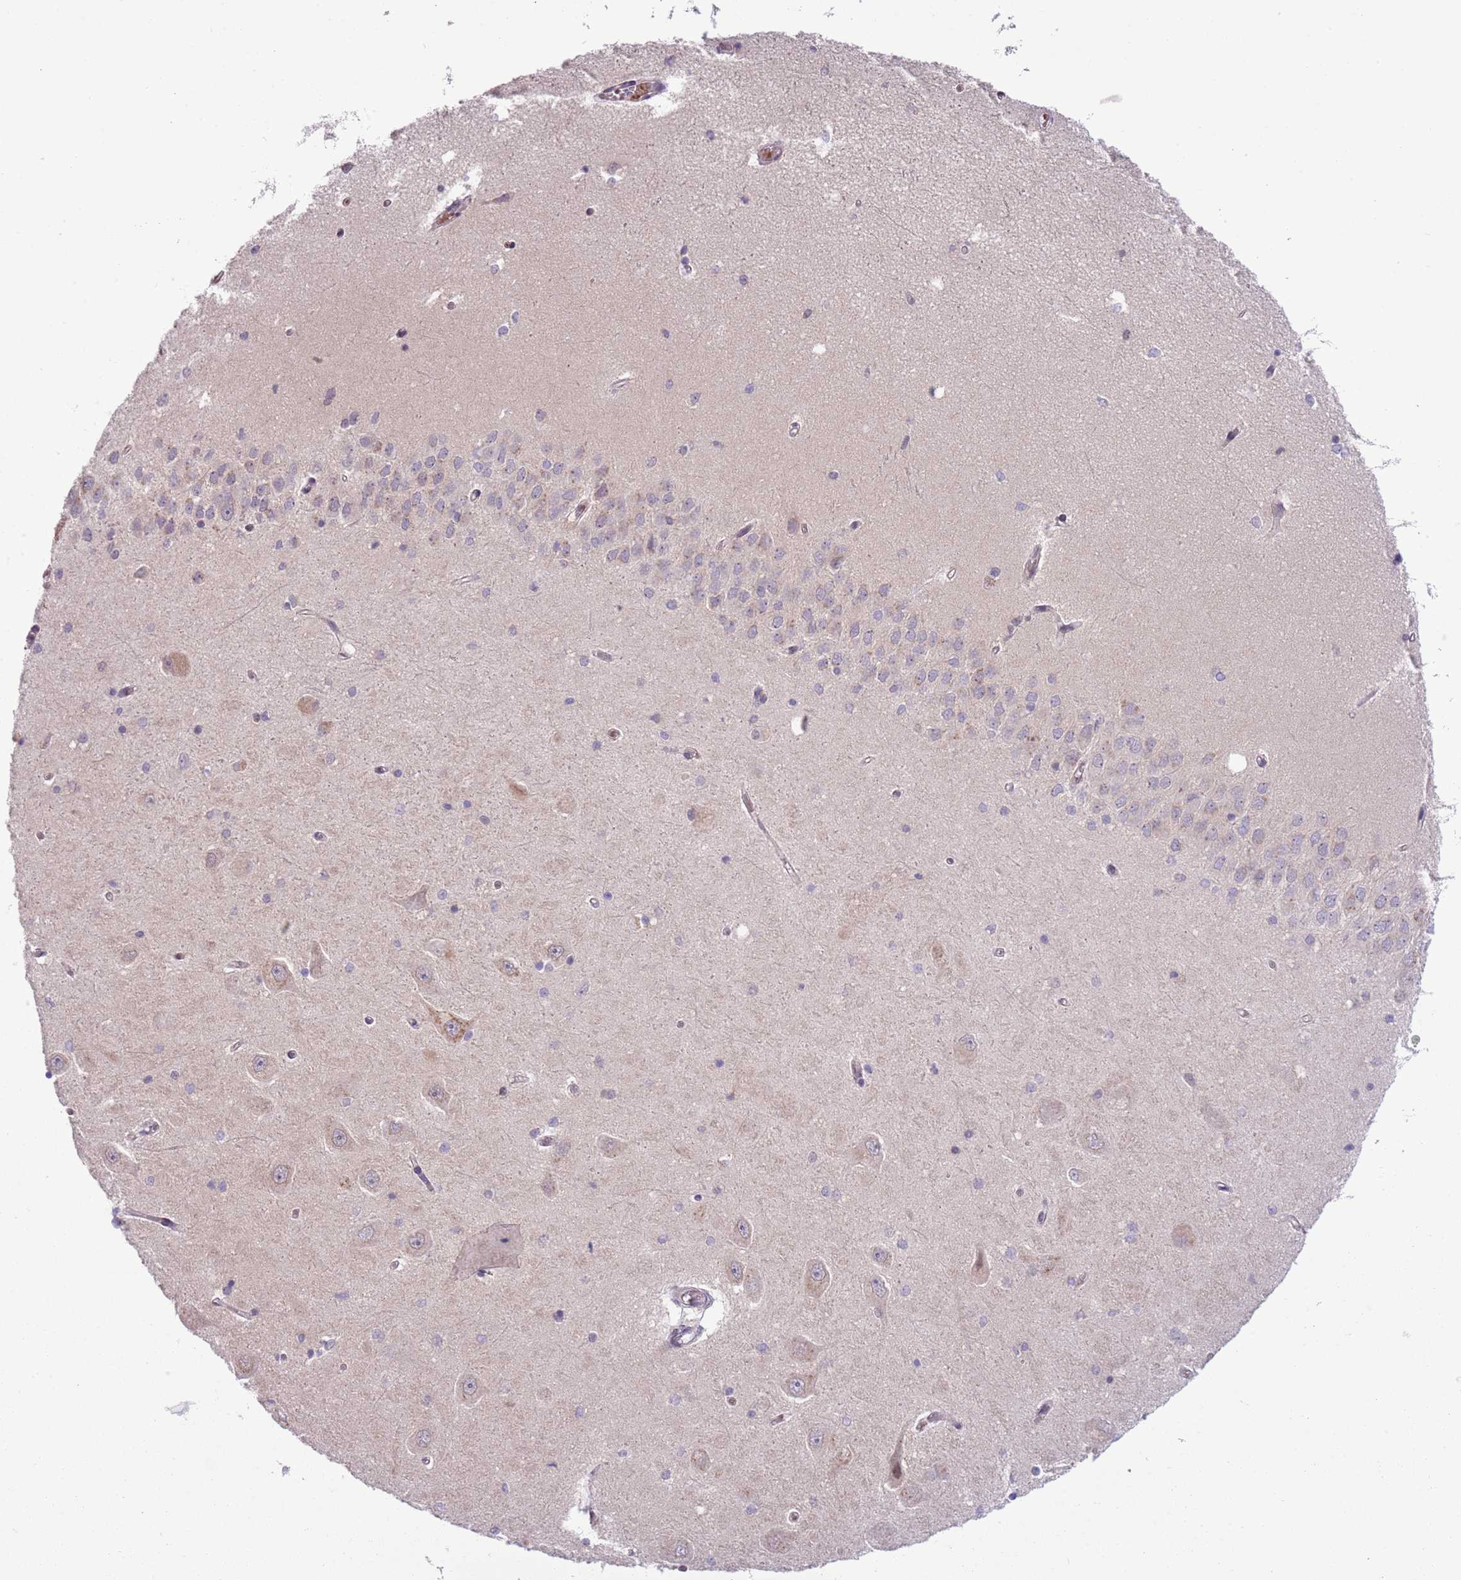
{"staining": {"intensity": "negative", "quantity": "none", "location": "none"}, "tissue": "hippocampus", "cell_type": "Glial cells", "image_type": "normal", "snomed": [{"axis": "morphology", "description": "Normal tissue, NOS"}, {"axis": "topography", "description": "Hippocampus"}], "caption": "Immunohistochemistry (IHC) of benign hippocampus demonstrates no expression in glial cells.", "gene": "TM2D1", "patient": {"sex": "male", "age": 45}}